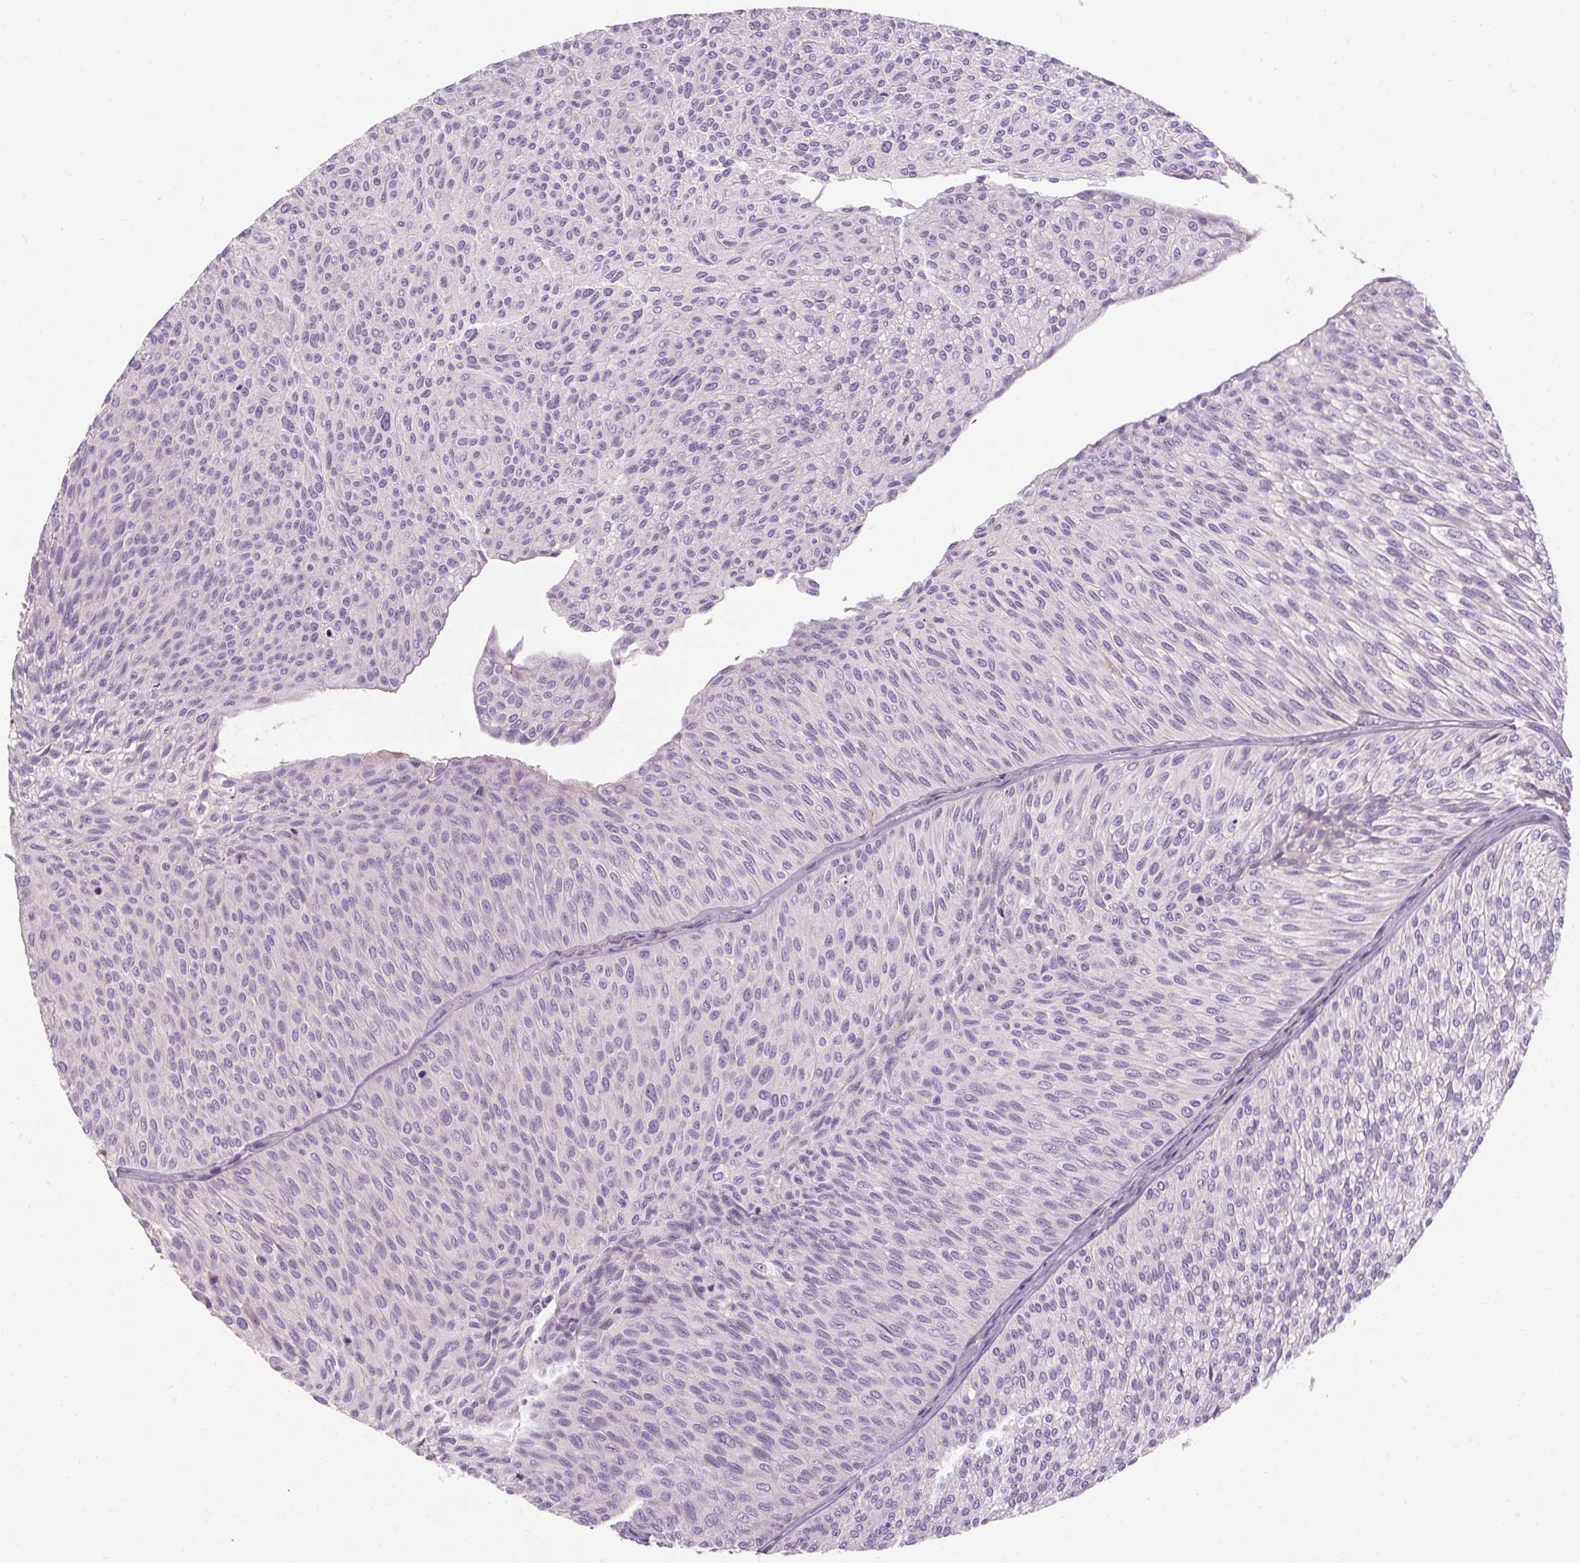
{"staining": {"intensity": "negative", "quantity": "none", "location": "none"}, "tissue": "urothelial cancer", "cell_type": "Tumor cells", "image_type": "cancer", "snomed": [{"axis": "morphology", "description": "Urothelial carcinoma, Low grade"}, {"axis": "topography", "description": "Urinary bladder"}], "caption": "IHC of urothelial cancer shows no positivity in tumor cells.", "gene": "TIGD2", "patient": {"sex": "male", "age": 91}}